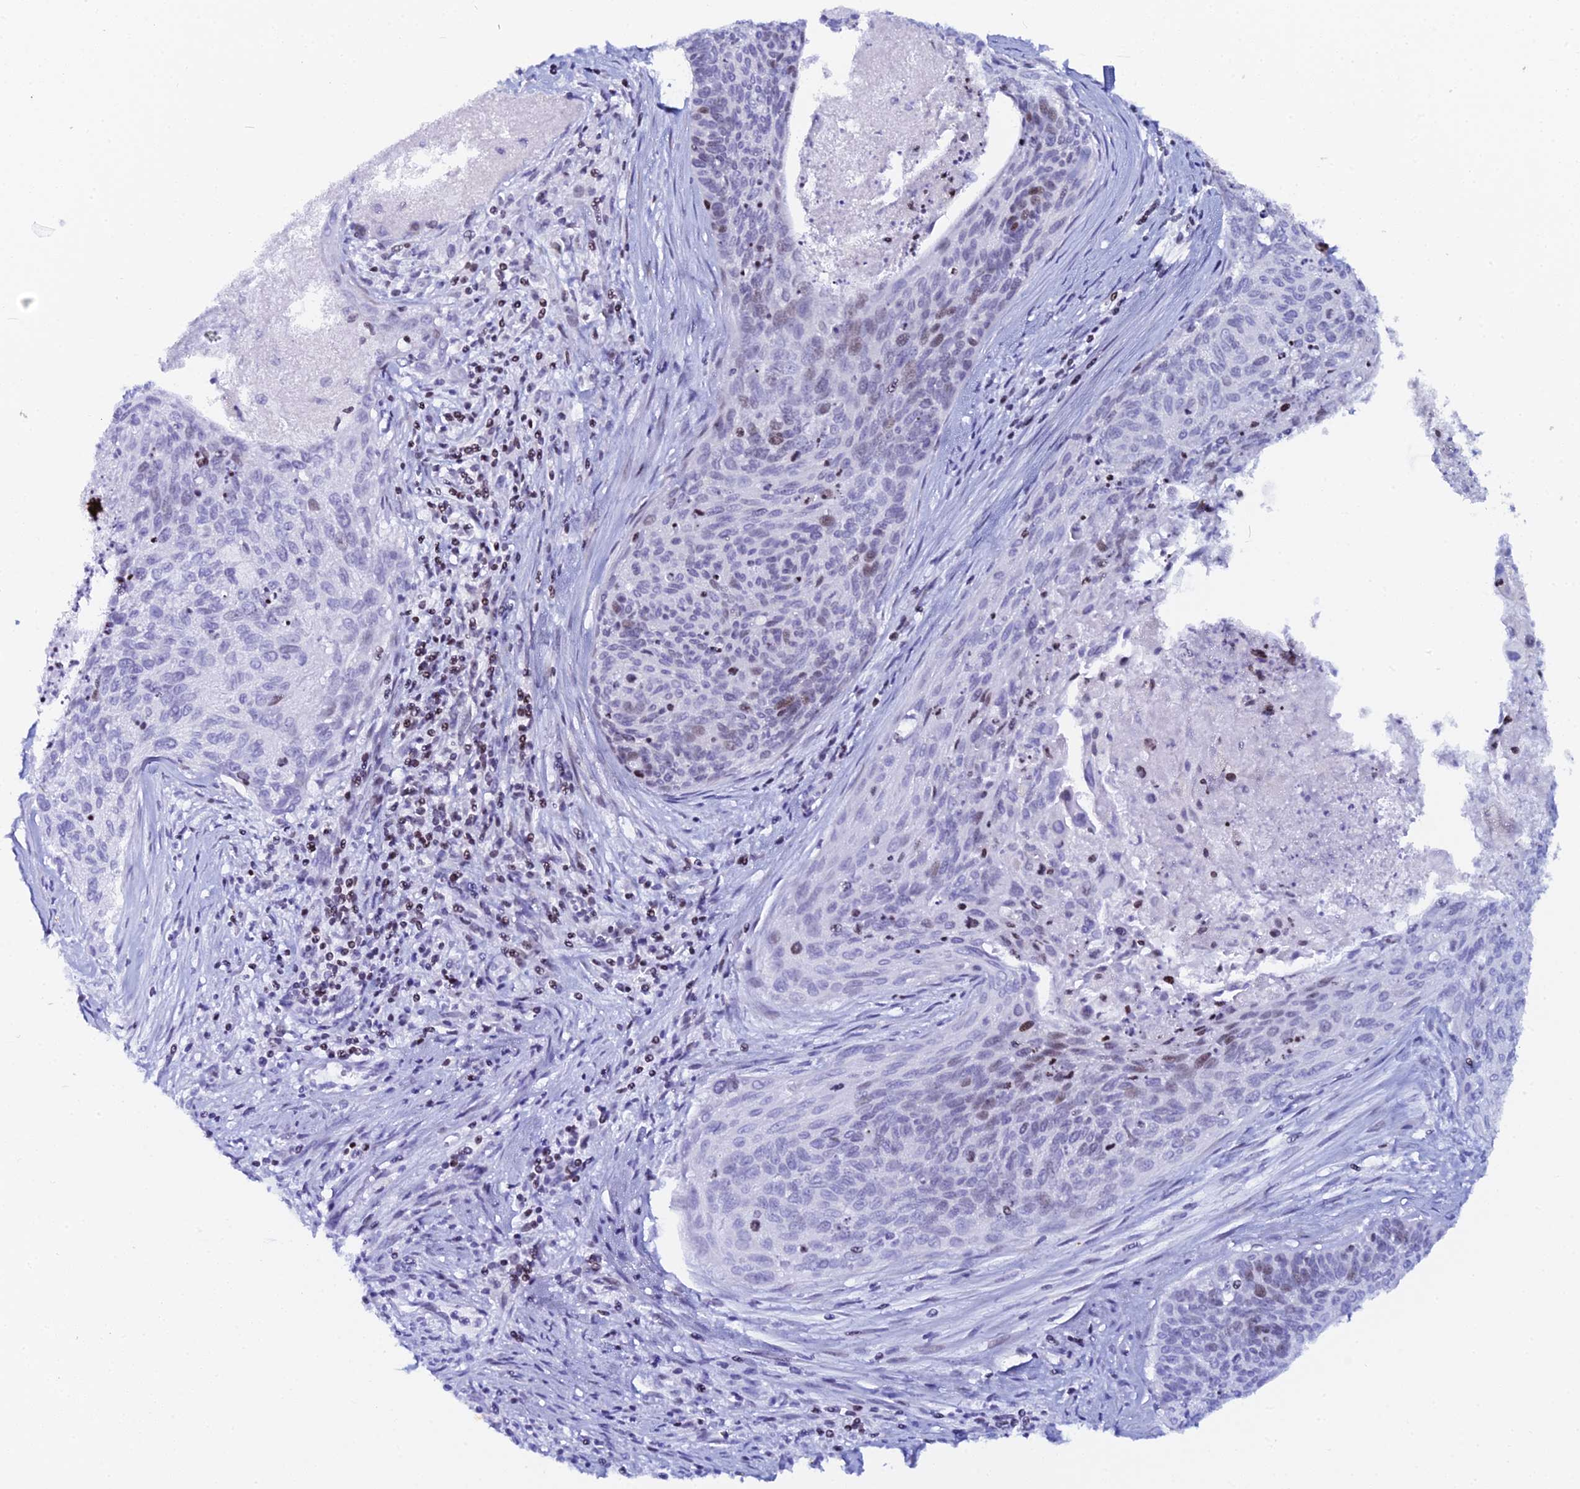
{"staining": {"intensity": "moderate", "quantity": "<25%", "location": "nuclear"}, "tissue": "cervical cancer", "cell_type": "Tumor cells", "image_type": "cancer", "snomed": [{"axis": "morphology", "description": "Squamous cell carcinoma, NOS"}, {"axis": "topography", "description": "Cervix"}], "caption": "Immunohistochemistry histopathology image of human cervical cancer stained for a protein (brown), which reveals low levels of moderate nuclear positivity in approximately <25% of tumor cells.", "gene": "MYNN", "patient": {"sex": "female", "age": 55}}